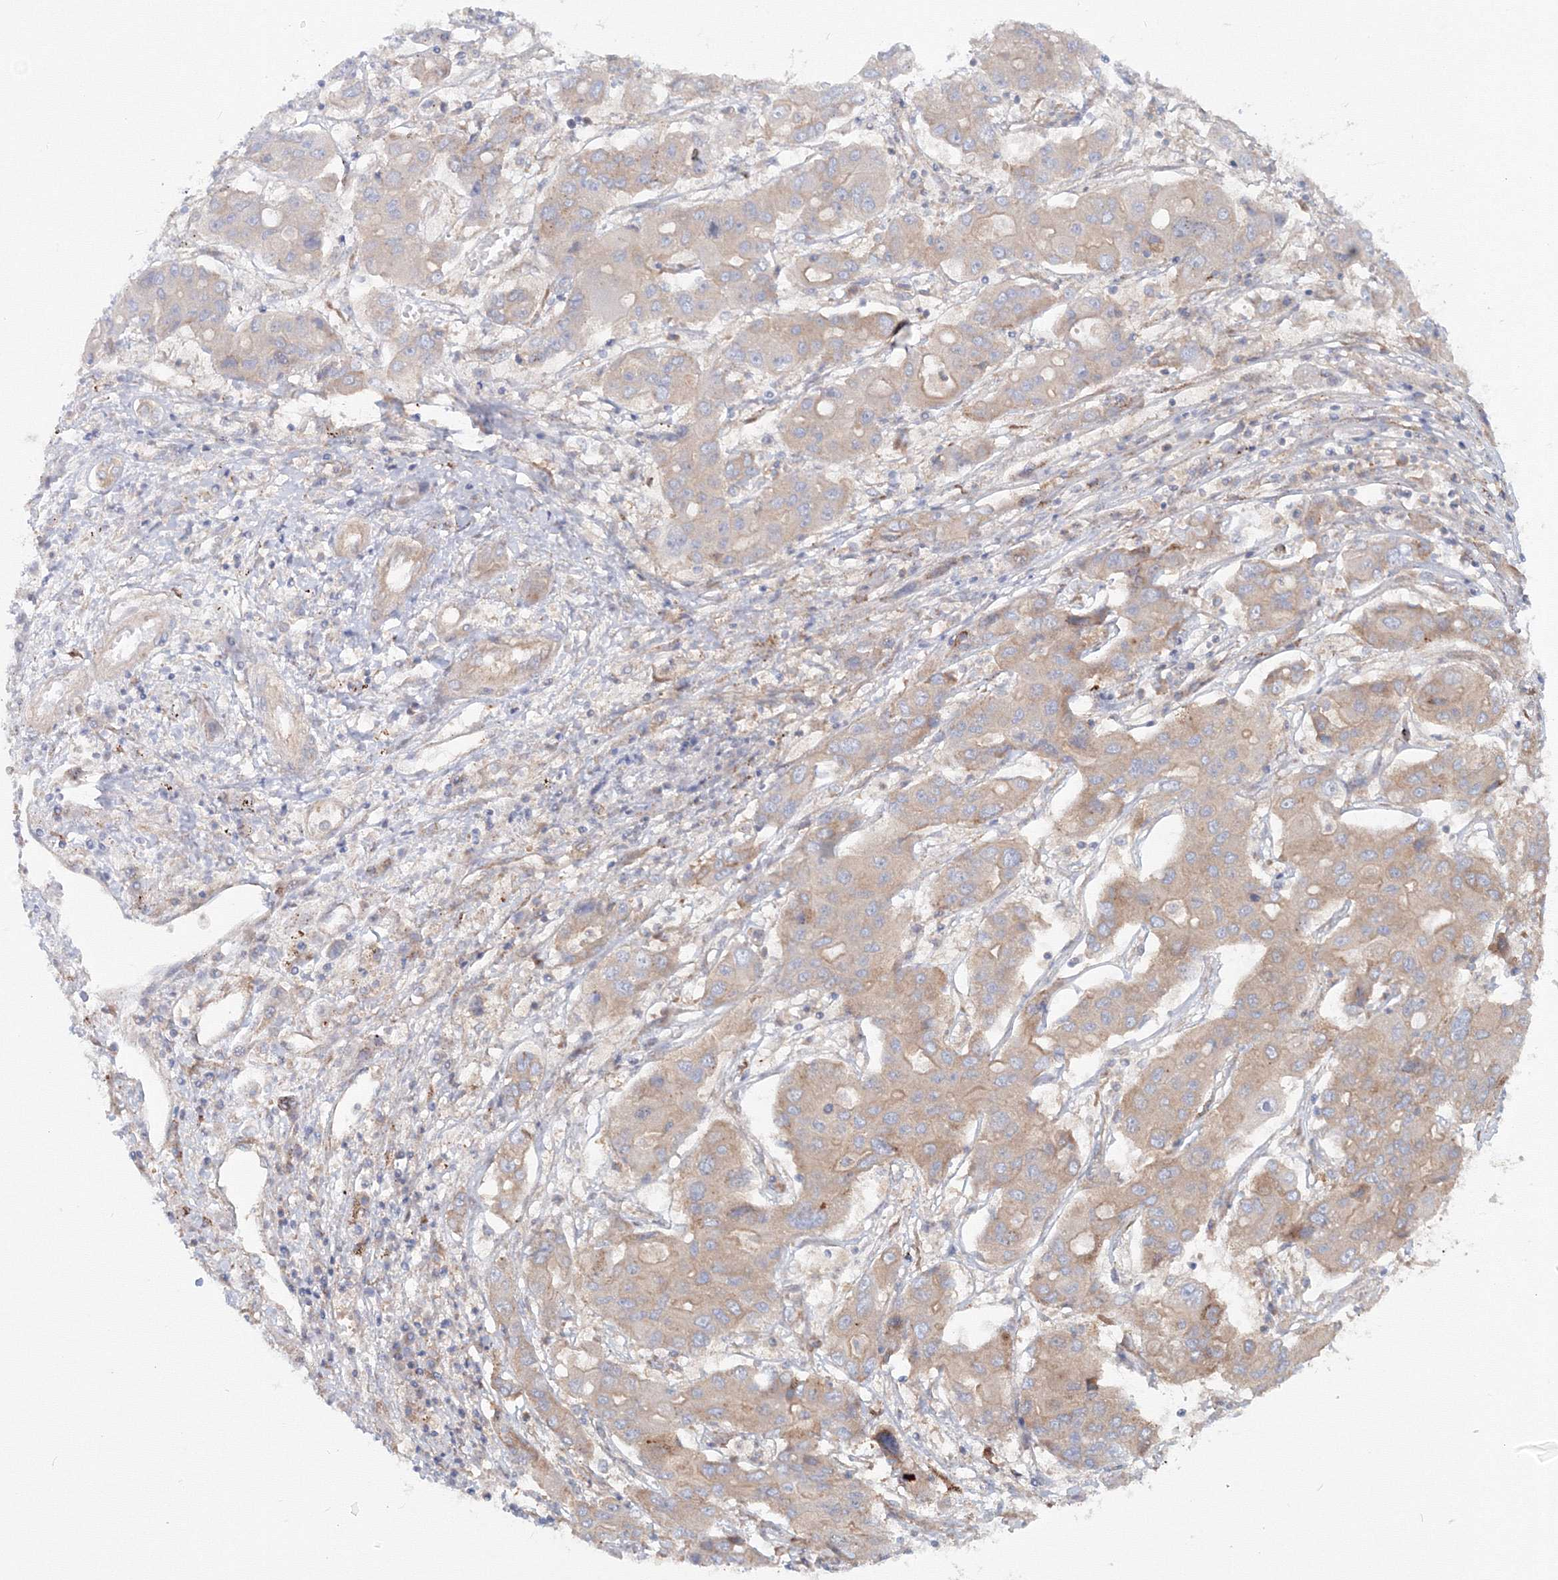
{"staining": {"intensity": "weak", "quantity": "<25%", "location": "cytoplasmic/membranous"}, "tissue": "liver cancer", "cell_type": "Tumor cells", "image_type": "cancer", "snomed": [{"axis": "morphology", "description": "Cholangiocarcinoma"}, {"axis": "topography", "description": "Liver"}], "caption": "The photomicrograph exhibits no staining of tumor cells in cholangiocarcinoma (liver).", "gene": "EXOC1", "patient": {"sex": "male", "age": 67}}